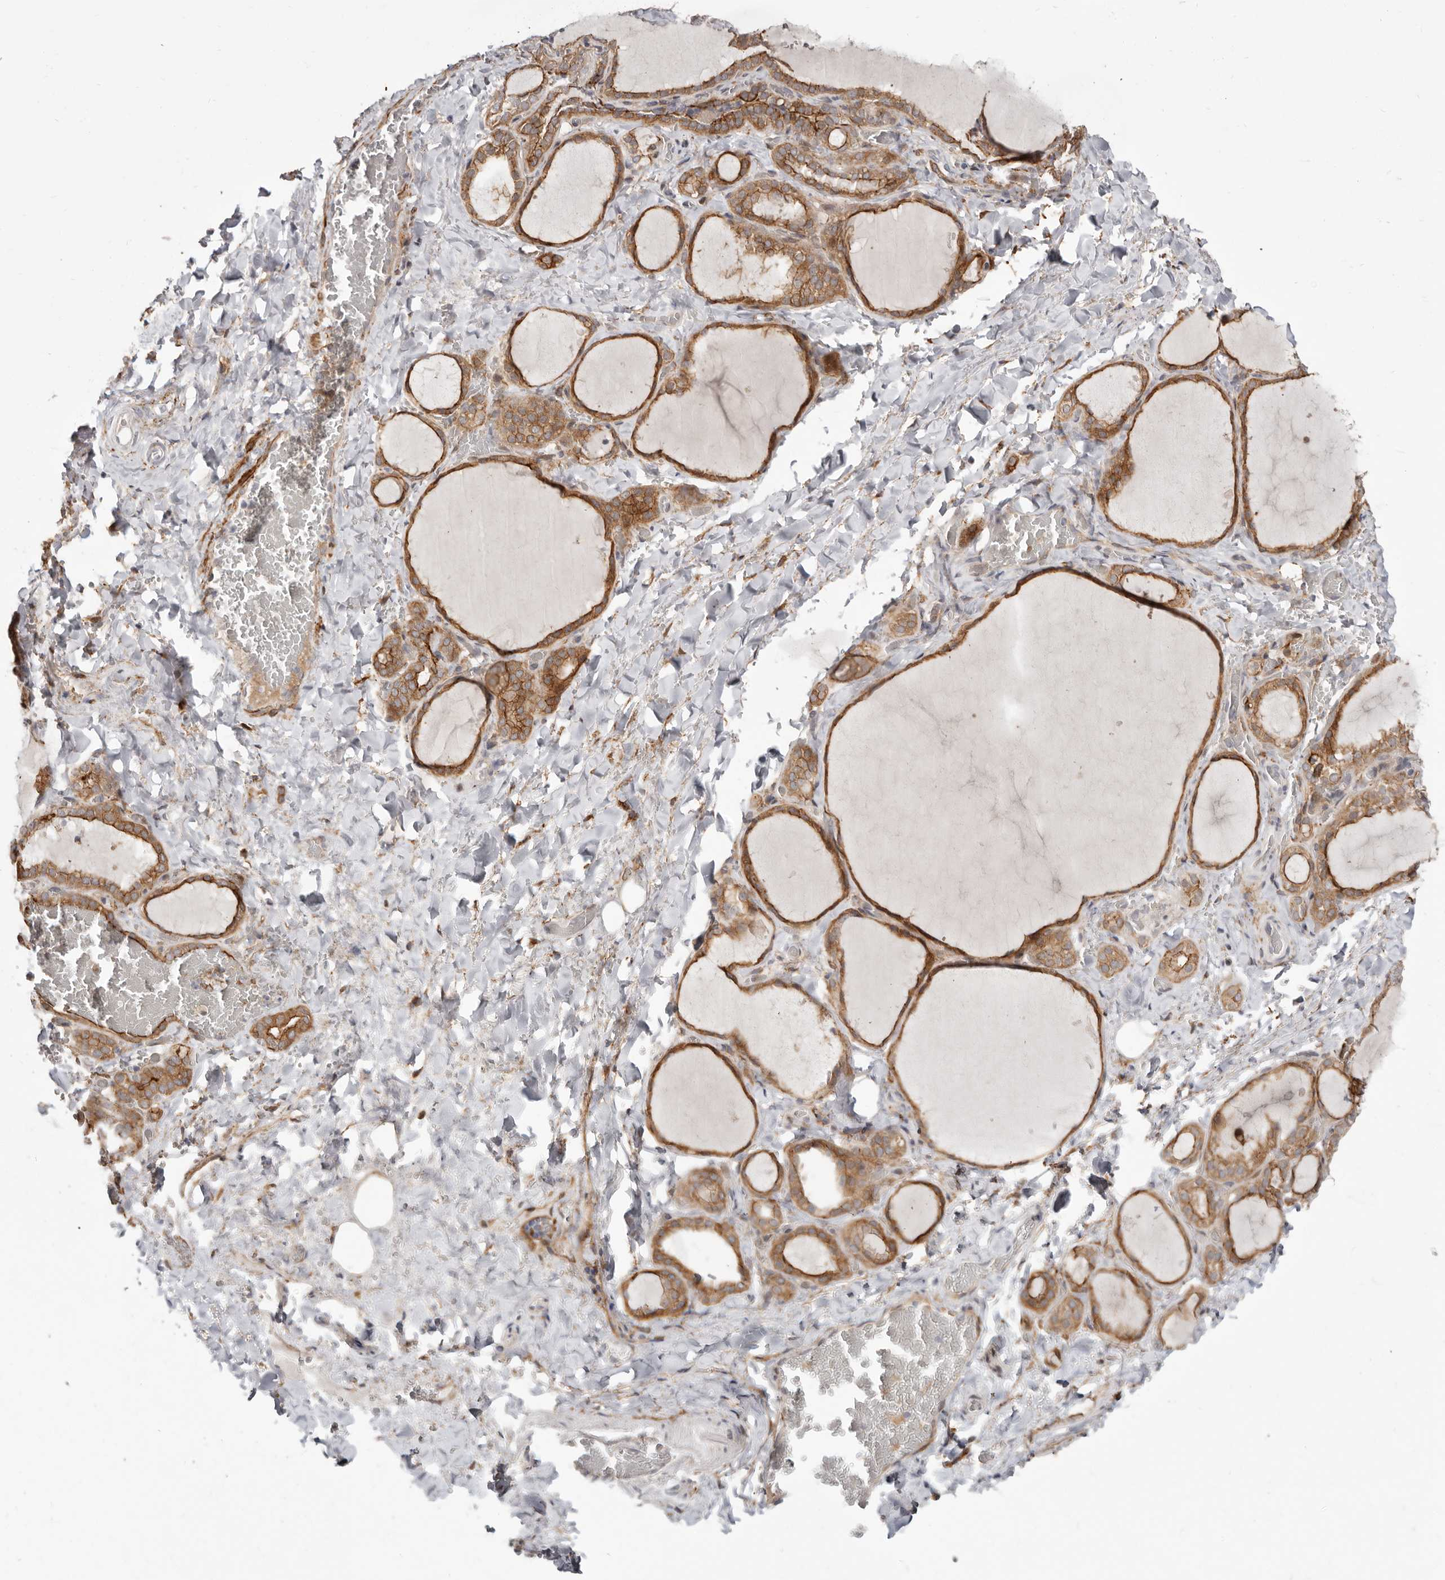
{"staining": {"intensity": "moderate", "quantity": ">75%", "location": "cytoplasmic/membranous"}, "tissue": "thyroid gland", "cell_type": "Glandular cells", "image_type": "normal", "snomed": [{"axis": "morphology", "description": "Normal tissue, NOS"}, {"axis": "topography", "description": "Thyroid gland"}], "caption": "Glandular cells exhibit medium levels of moderate cytoplasmic/membranous positivity in about >75% of cells in normal human thyroid gland. The protein is stained brown, and the nuclei are stained in blue (DAB IHC with brightfield microscopy, high magnification).", "gene": "SZT2", "patient": {"sex": "female", "age": 22}}